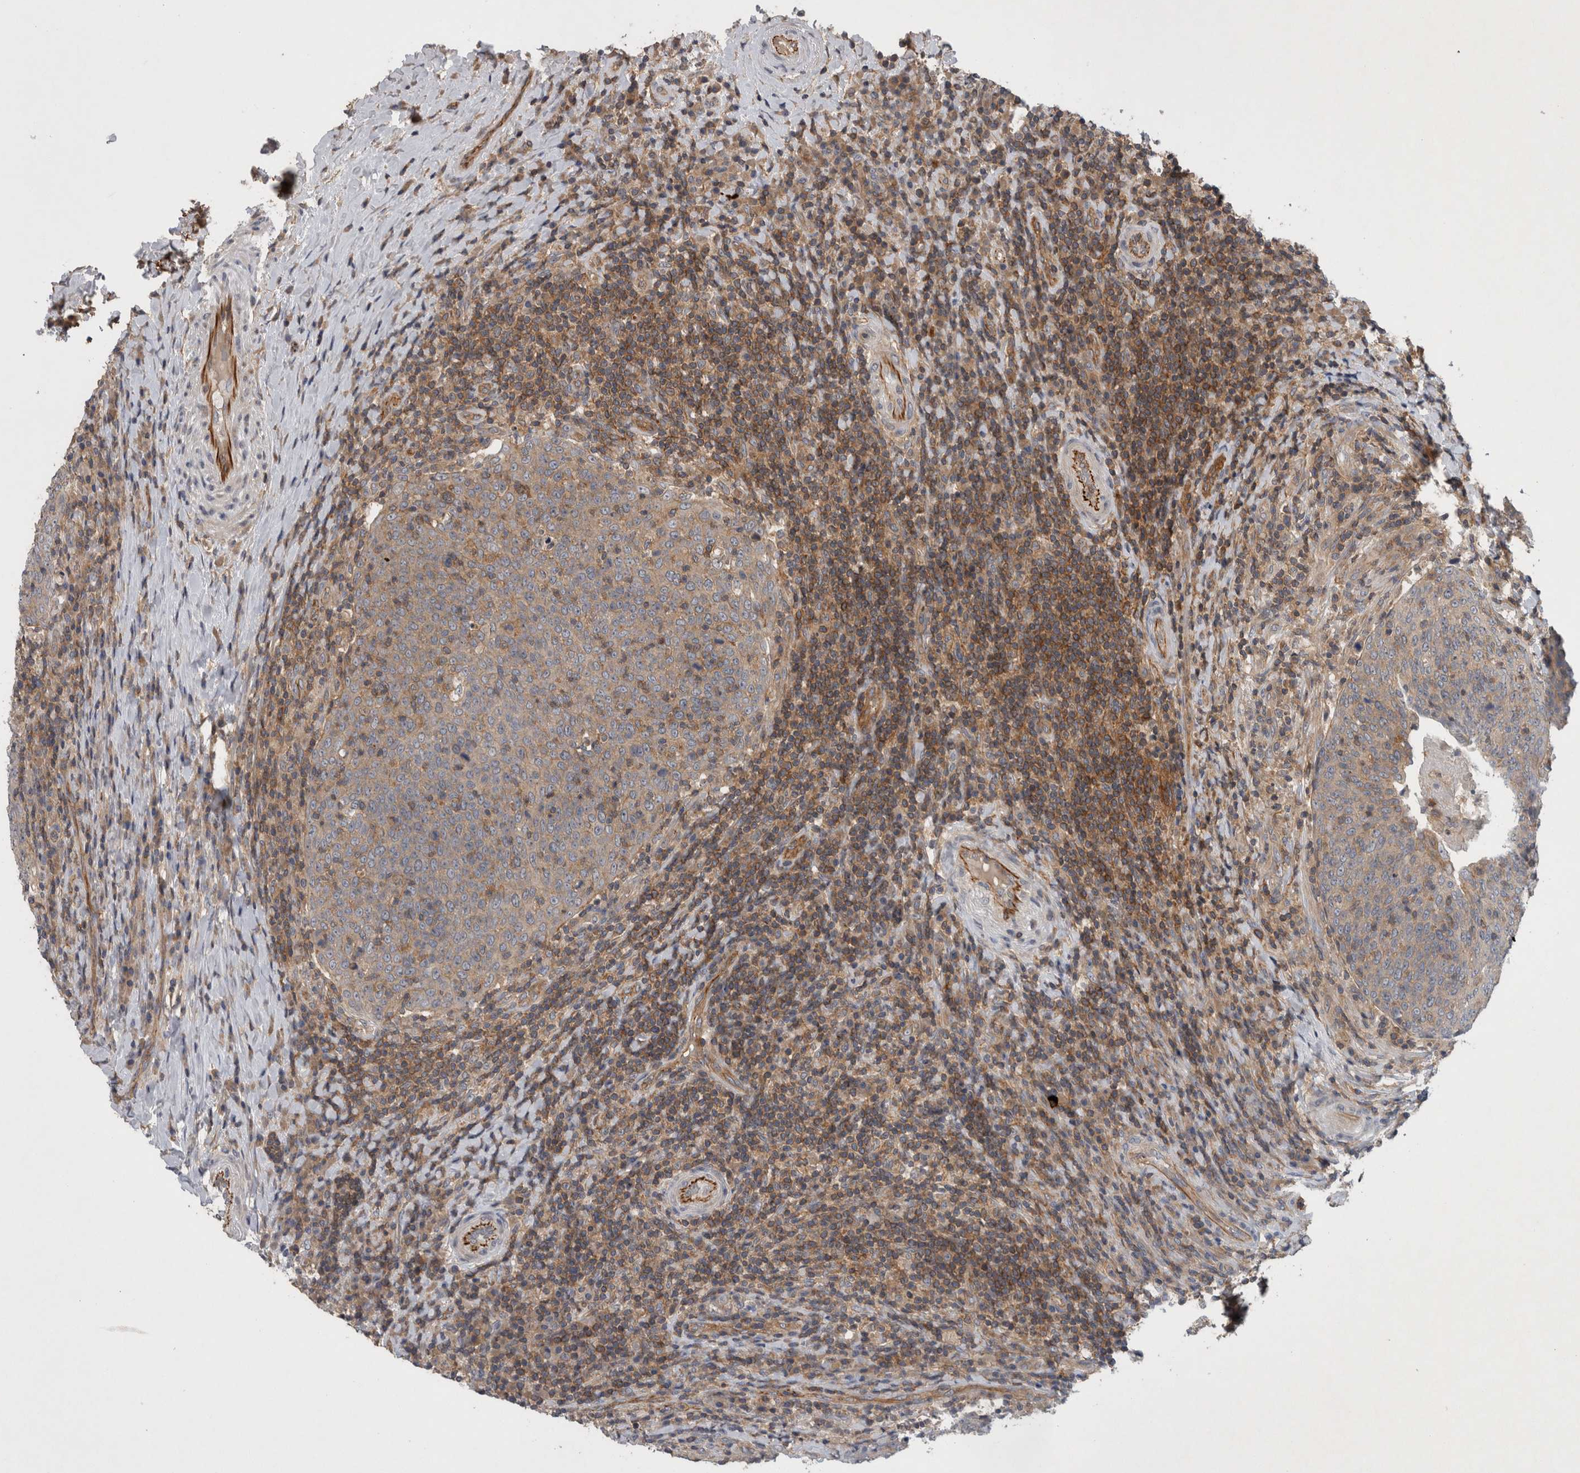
{"staining": {"intensity": "weak", "quantity": ">75%", "location": "cytoplasmic/membranous"}, "tissue": "head and neck cancer", "cell_type": "Tumor cells", "image_type": "cancer", "snomed": [{"axis": "morphology", "description": "Squamous cell carcinoma, NOS"}, {"axis": "morphology", "description": "Squamous cell carcinoma, metastatic, NOS"}, {"axis": "topography", "description": "Lymph node"}, {"axis": "topography", "description": "Head-Neck"}], "caption": "Protein staining by immunohistochemistry displays weak cytoplasmic/membranous staining in approximately >75% of tumor cells in head and neck cancer (squamous cell carcinoma).", "gene": "SCARA5", "patient": {"sex": "male", "age": 62}}